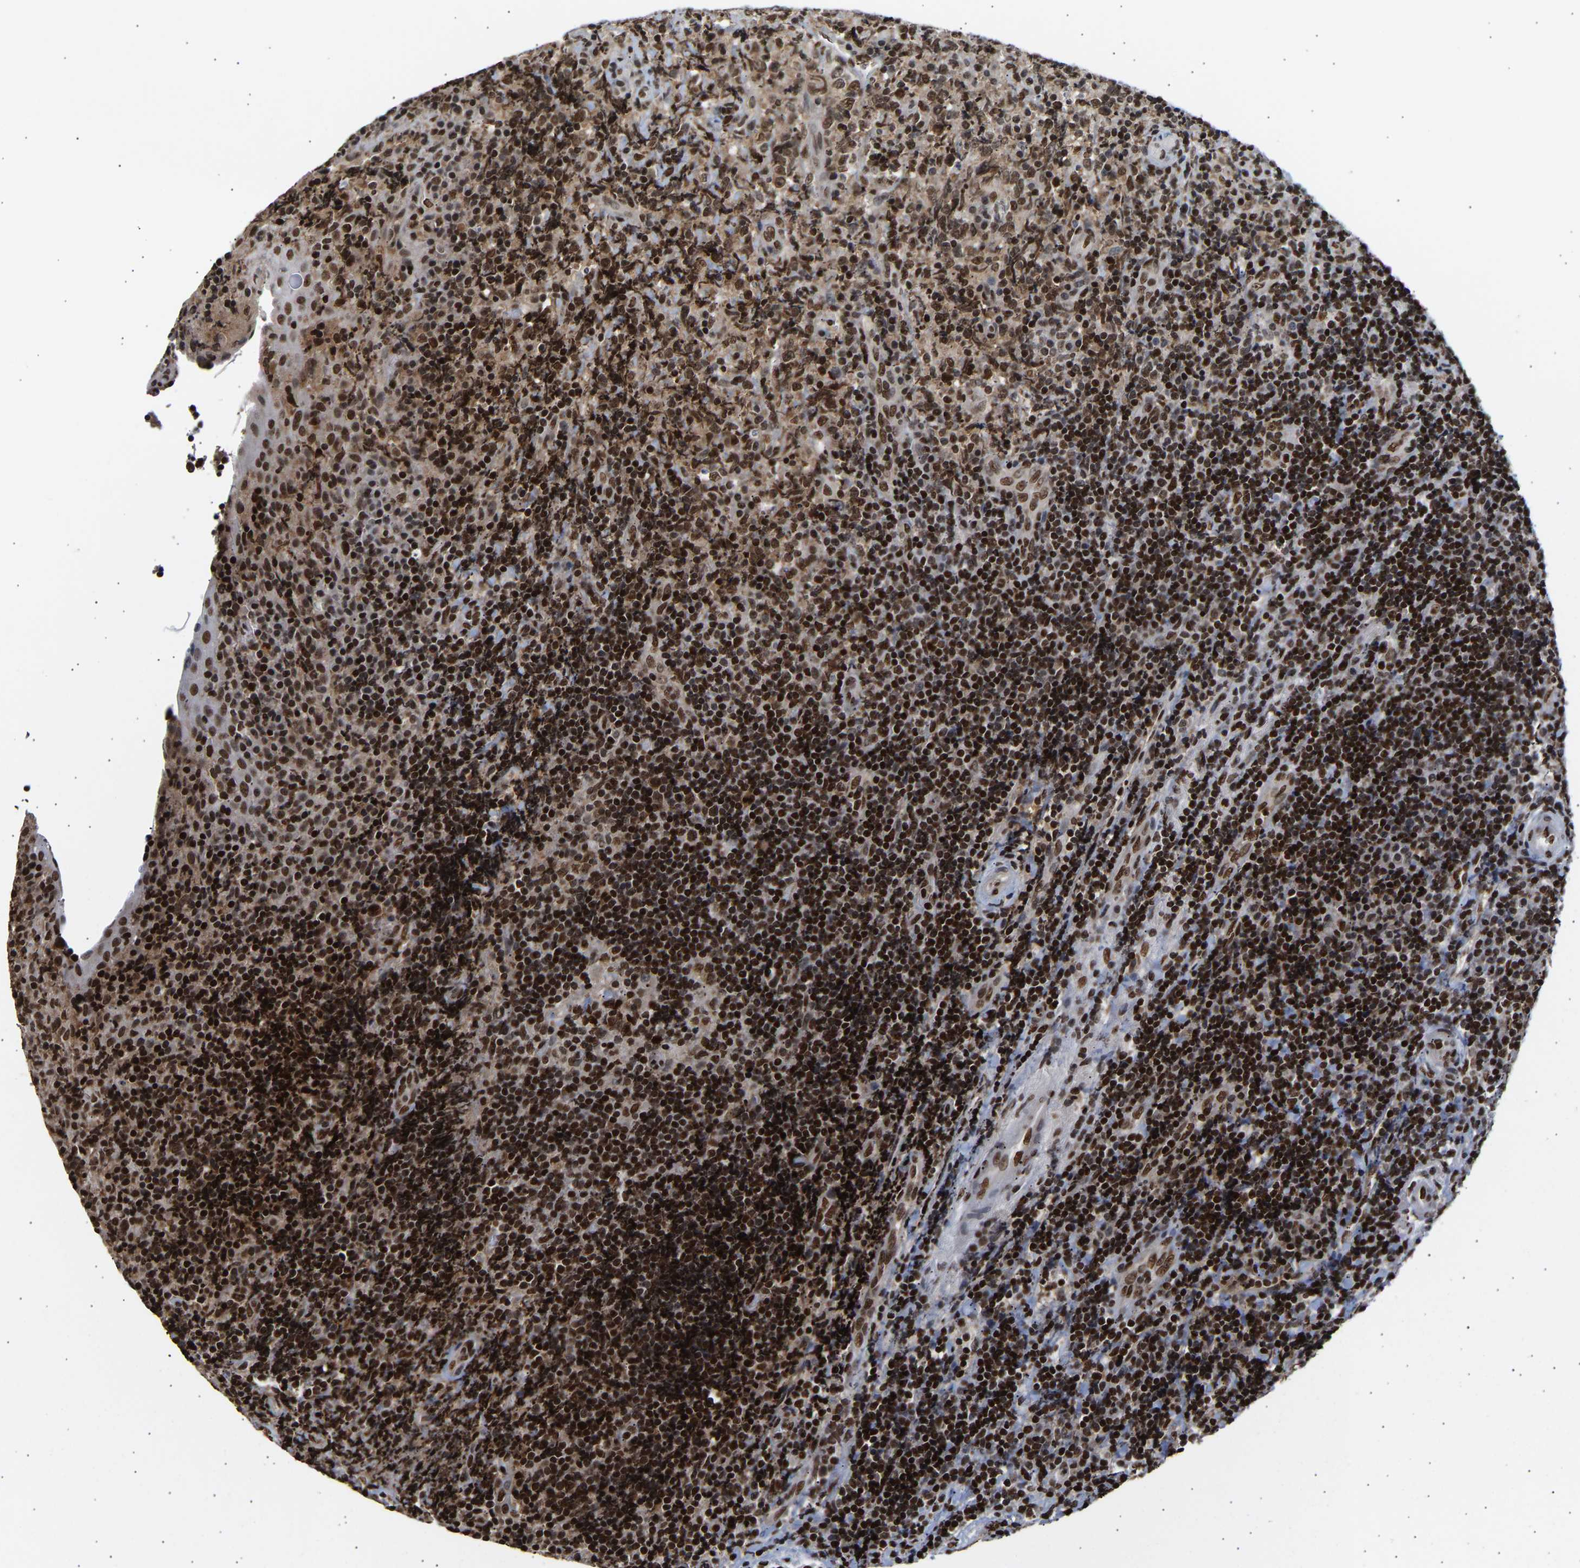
{"staining": {"intensity": "strong", "quantity": "25%-75%", "location": "cytoplasmic/membranous,nuclear"}, "tissue": "lymphoma", "cell_type": "Tumor cells", "image_type": "cancer", "snomed": [{"axis": "morphology", "description": "Malignant lymphoma, non-Hodgkin's type, High grade"}, {"axis": "topography", "description": "Tonsil"}], "caption": "The micrograph displays staining of high-grade malignant lymphoma, non-Hodgkin's type, revealing strong cytoplasmic/membranous and nuclear protein positivity (brown color) within tumor cells.", "gene": "PSIP1", "patient": {"sex": "female", "age": 36}}